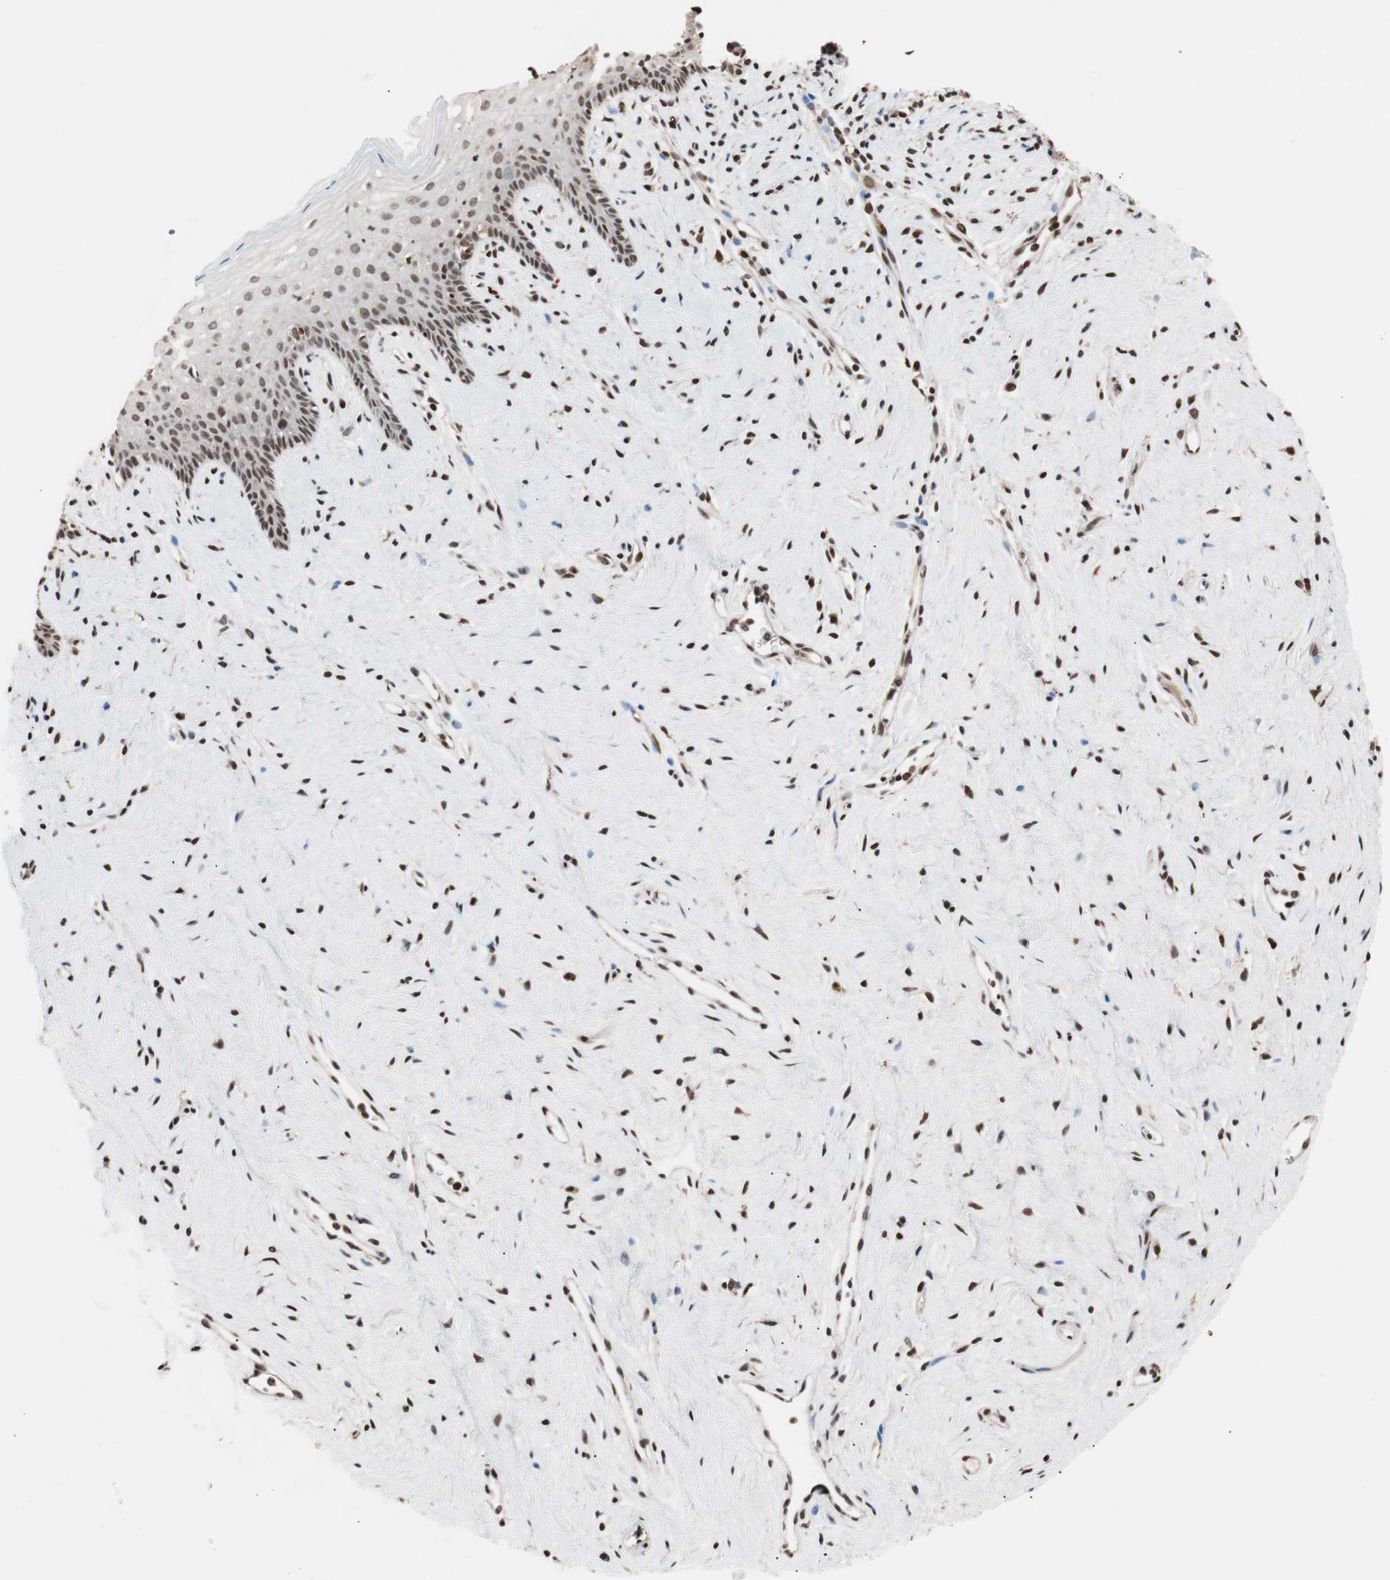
{"staining": {"intensity": "strong", "quantity": ">75%", "location": "nuclear"}, "tissue": "vagina", "cell_type": "Squamous epithelial cells", "image_type": "normal", "snomed": [{"axis": "morphology", "description": "Normal tissue, NOS"}, {"axis": "topography", "description": "Vagina"}], "caption": "Immunohistochemical staining of normal human vagina shows high levels of strong nuclear staining in about >75% of squamous epithelial cells. Nuclei are stained in blue.", "gene": "CHAMP1", "patient": {"sex": "female", "age": 44}}